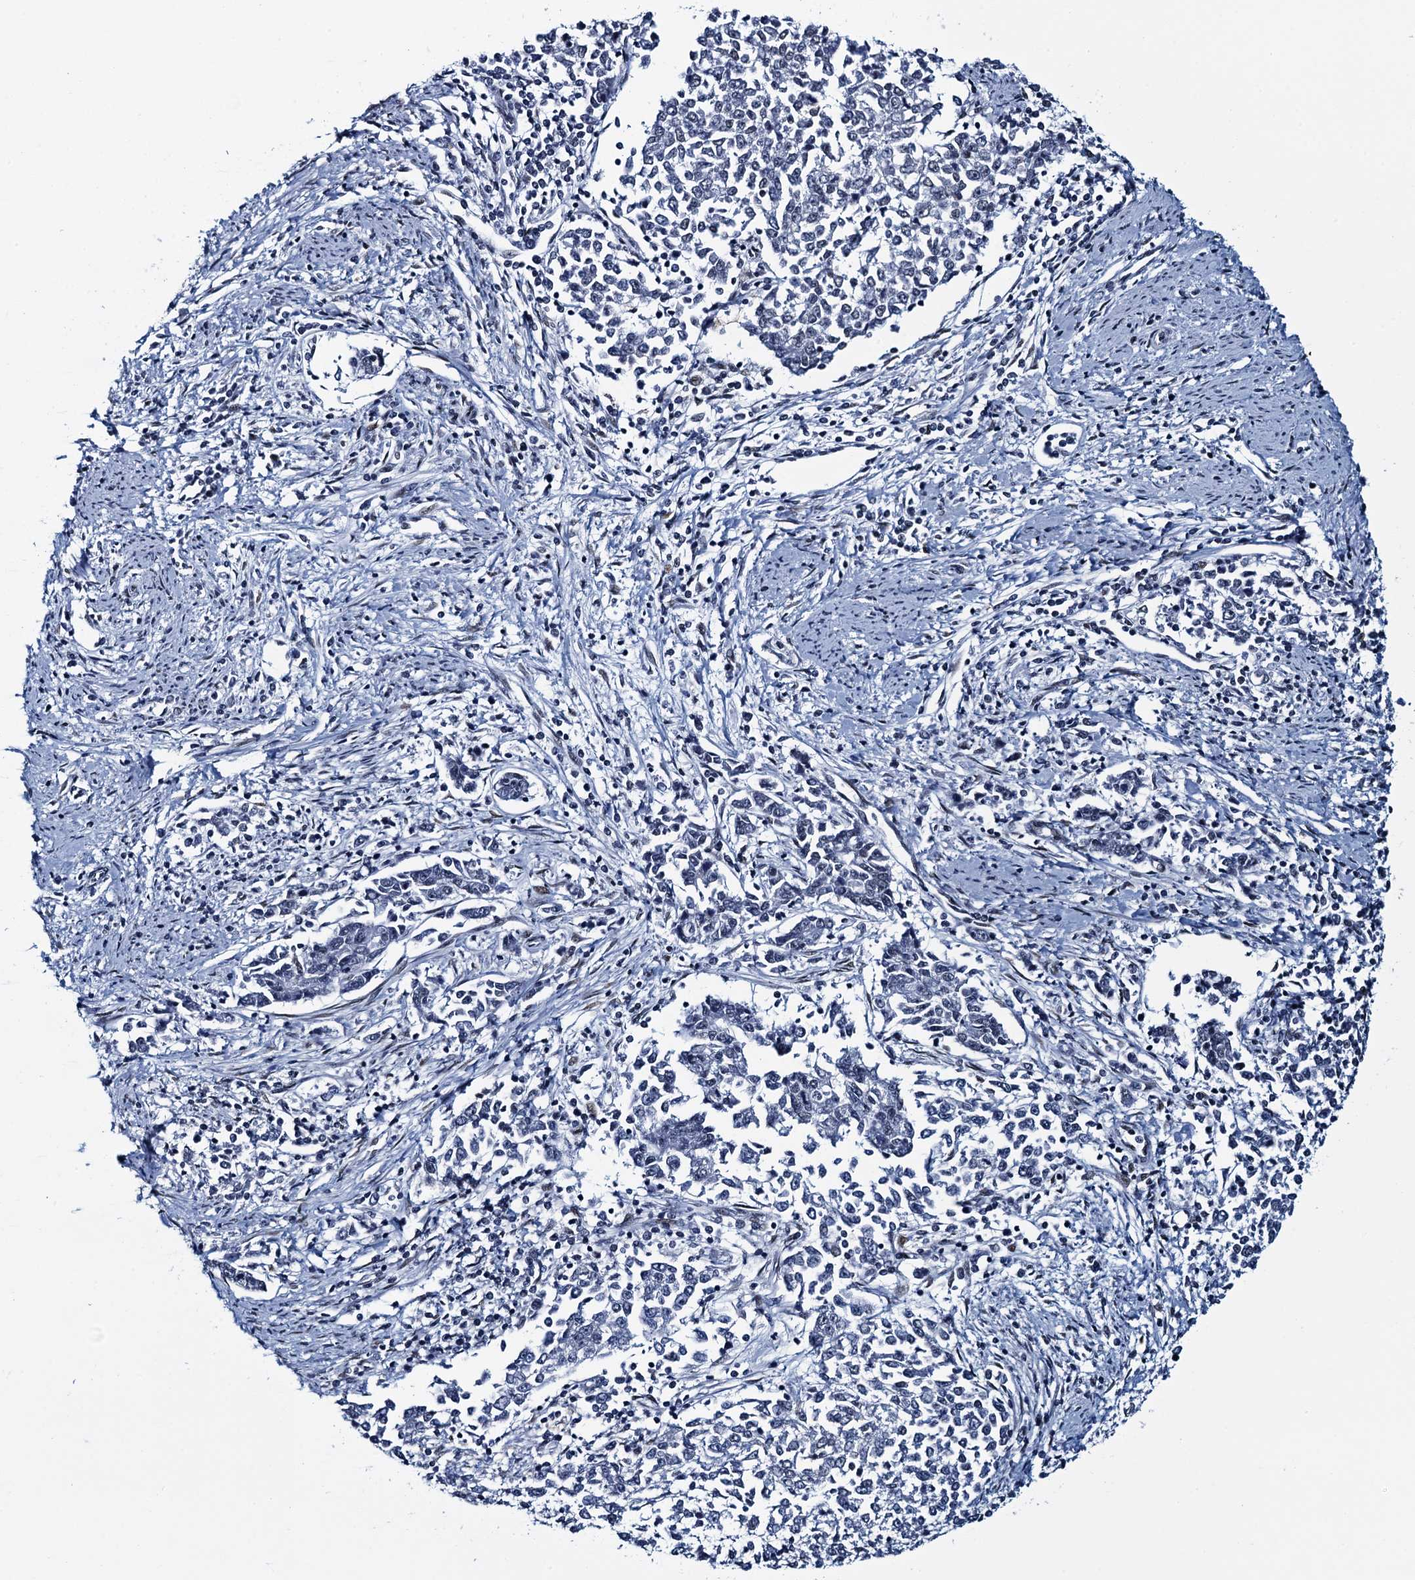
{"staining": {"intensity": "negative", "quantity": "none", "location": "none"}, "tissue": "endometrial cancer", "cell_type": "Tumor cells", "image_type": "cancer", "snomed": [{"axis": "morphology", "description": "Adenocarcinoma, NOS"}, {"axis": "topography", "description": "Endometrium"}], "caption": "High magnification brightfield microscopy of endometrial cancer (adenocarcinoma) stained with DAB (3,3'-diaminobenzidine) (brown) and counterstained with hematoxylin (blue): tumor cells show no significant expression.", "gene": "HNRNPUL2", "patient": {"sex": "female", "age": 50}}